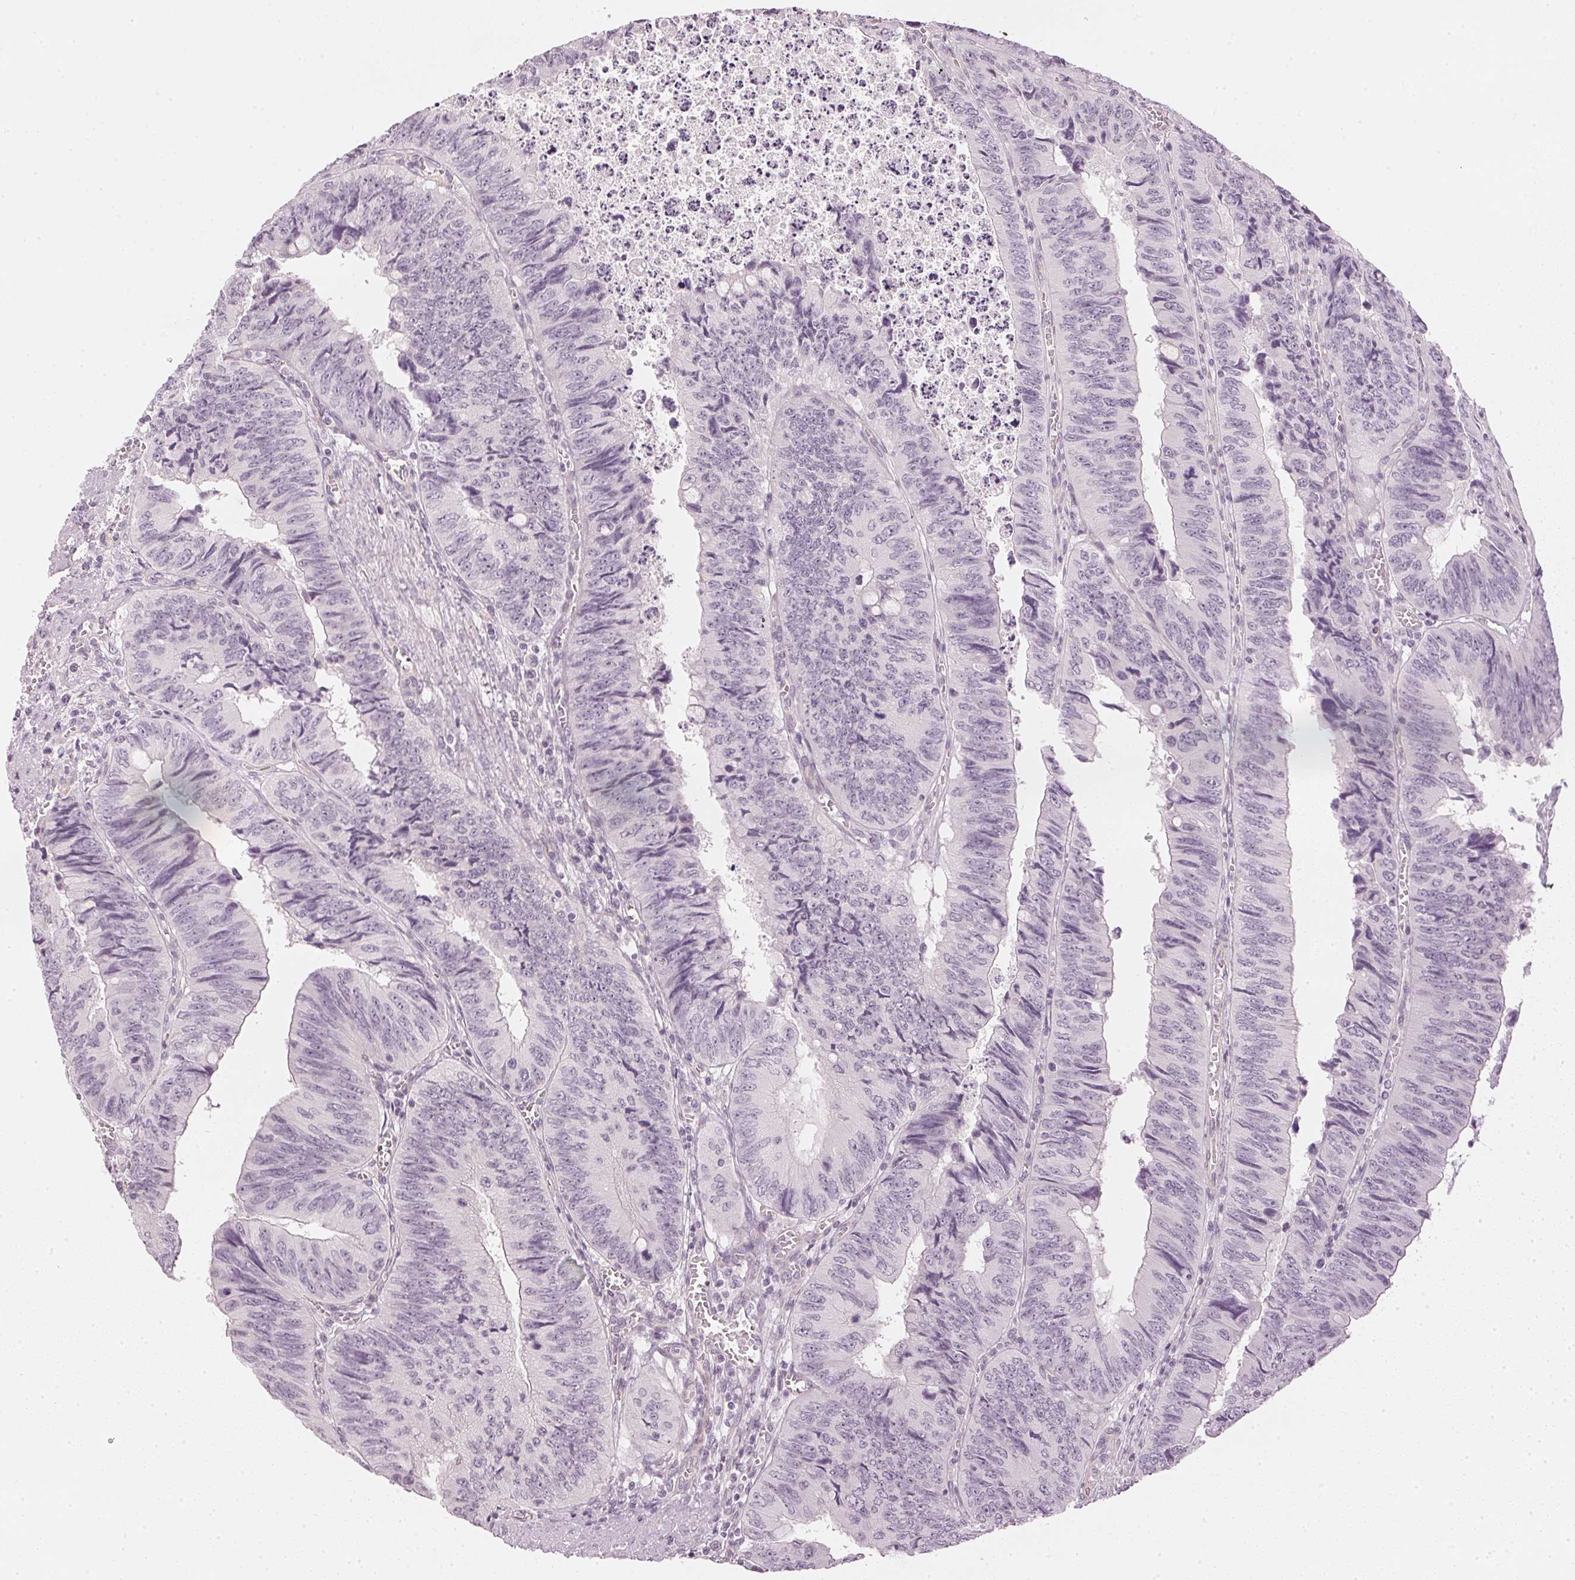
{"staining": {"intensity": "negative", "quantity": "none", "location": "none"}, "tissue": "colorectal cancer", "cell_type": "Tumor cells", "image_type": "cancer", "snomed": [{"axis": "morphology", "description": "Adenocarcinoma, NOS"}, {"axis": "topography", "description": "Colon"}], "caption": "Colorectal cancer stained for a protein using IHC displays no positivity tumor cells.", "gene": "APLP1", "patient": {"sex": "female", "age": 84}}